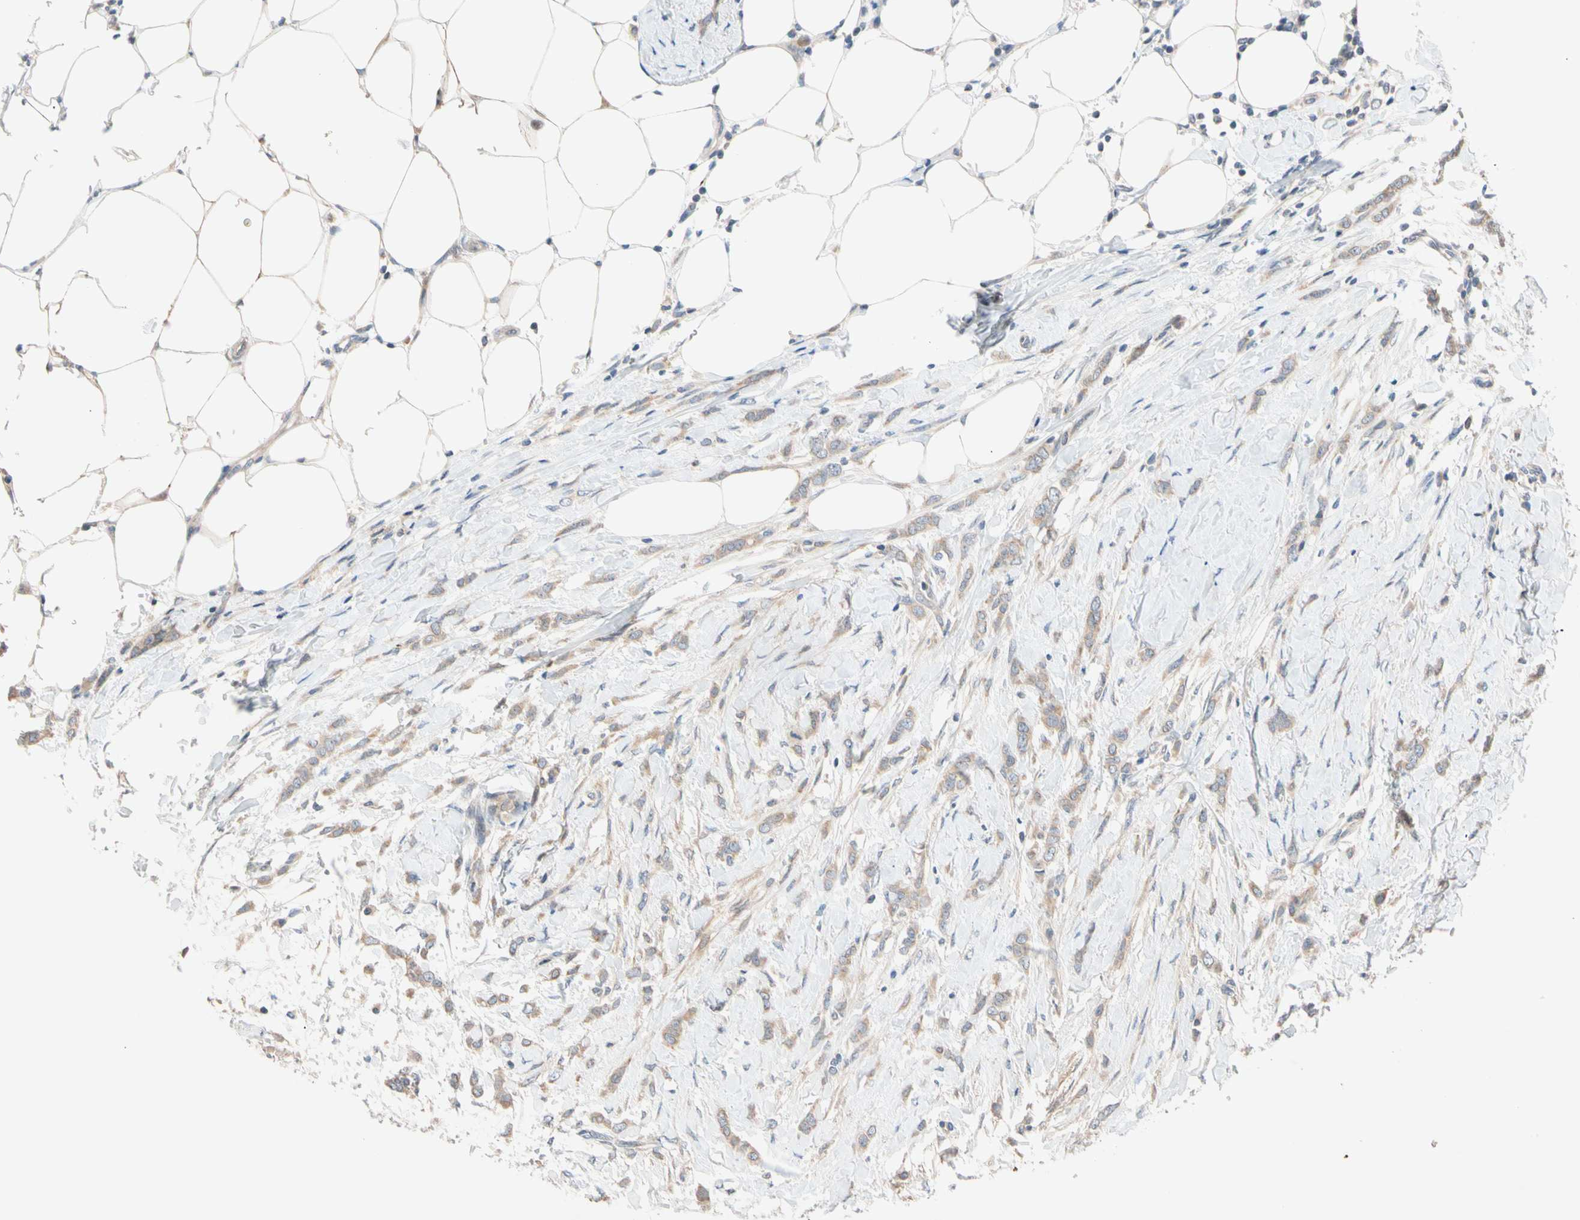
{"staining": {"intensity": "weak", "quantity": ">75%", "location": "cytoplasmic/membranous"}, "tissue": "breast cancer", "cell_type": "Tumor cells", "image_type": "cancer", "snomed": [{"axis": "morphology", "description": "Lobular carcinoma, in situ"}, {"axis": "morphology", "description": "Lobular carcinoma"}, {"axis": "topography", "description": "Breast"}], "caption": "Tumor cells display weak cytoplasmic/membranous staining in about >75% of cells in breast lobular carcinoma in situ.", "gene": "CNST", "patient": {"sex": "female", "age": 41}}